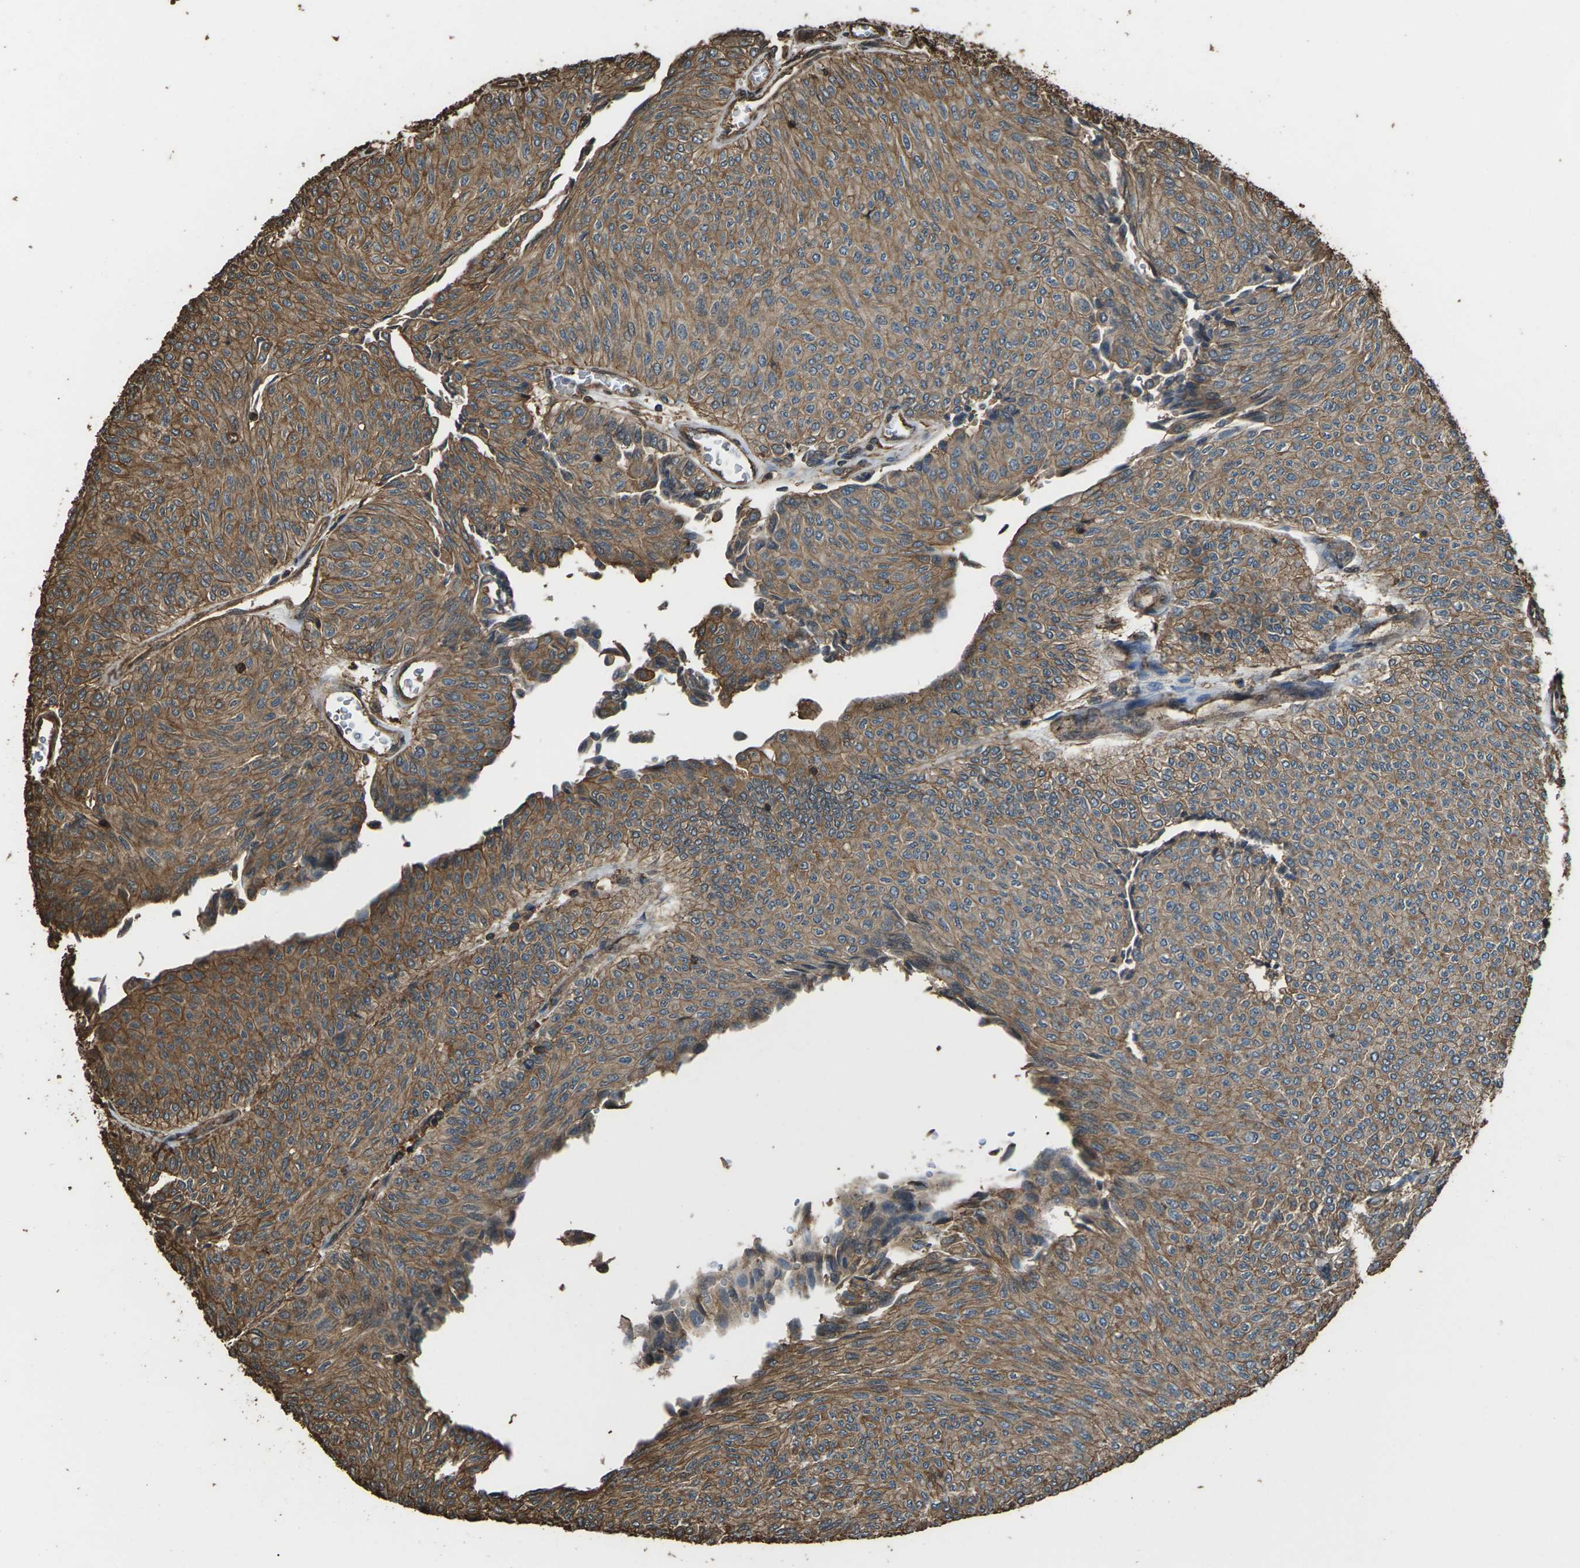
{"staining": {"intensity": "moderate", "quantity": ">75%", "location": "cytoplasmic/membranous"}, "tissue": "urothelial cancer", "cell_type": "Tumor cells", "image_type": "cancer", "snomed": [{"axis": "morphology", "description": "Urothelial carcinoma, Low grade"}, {"axis": "topography", "description": "Urinary bladder"}], "caption": "This image exhibits immunohistochemistry (IHC) staining of urothelial cancer, with medium moderate cytoplasmic/membranous positivity in about >75% of tumor cells.", "gene": "DHPS", "patient": {"sex": "male", "age": 78}}